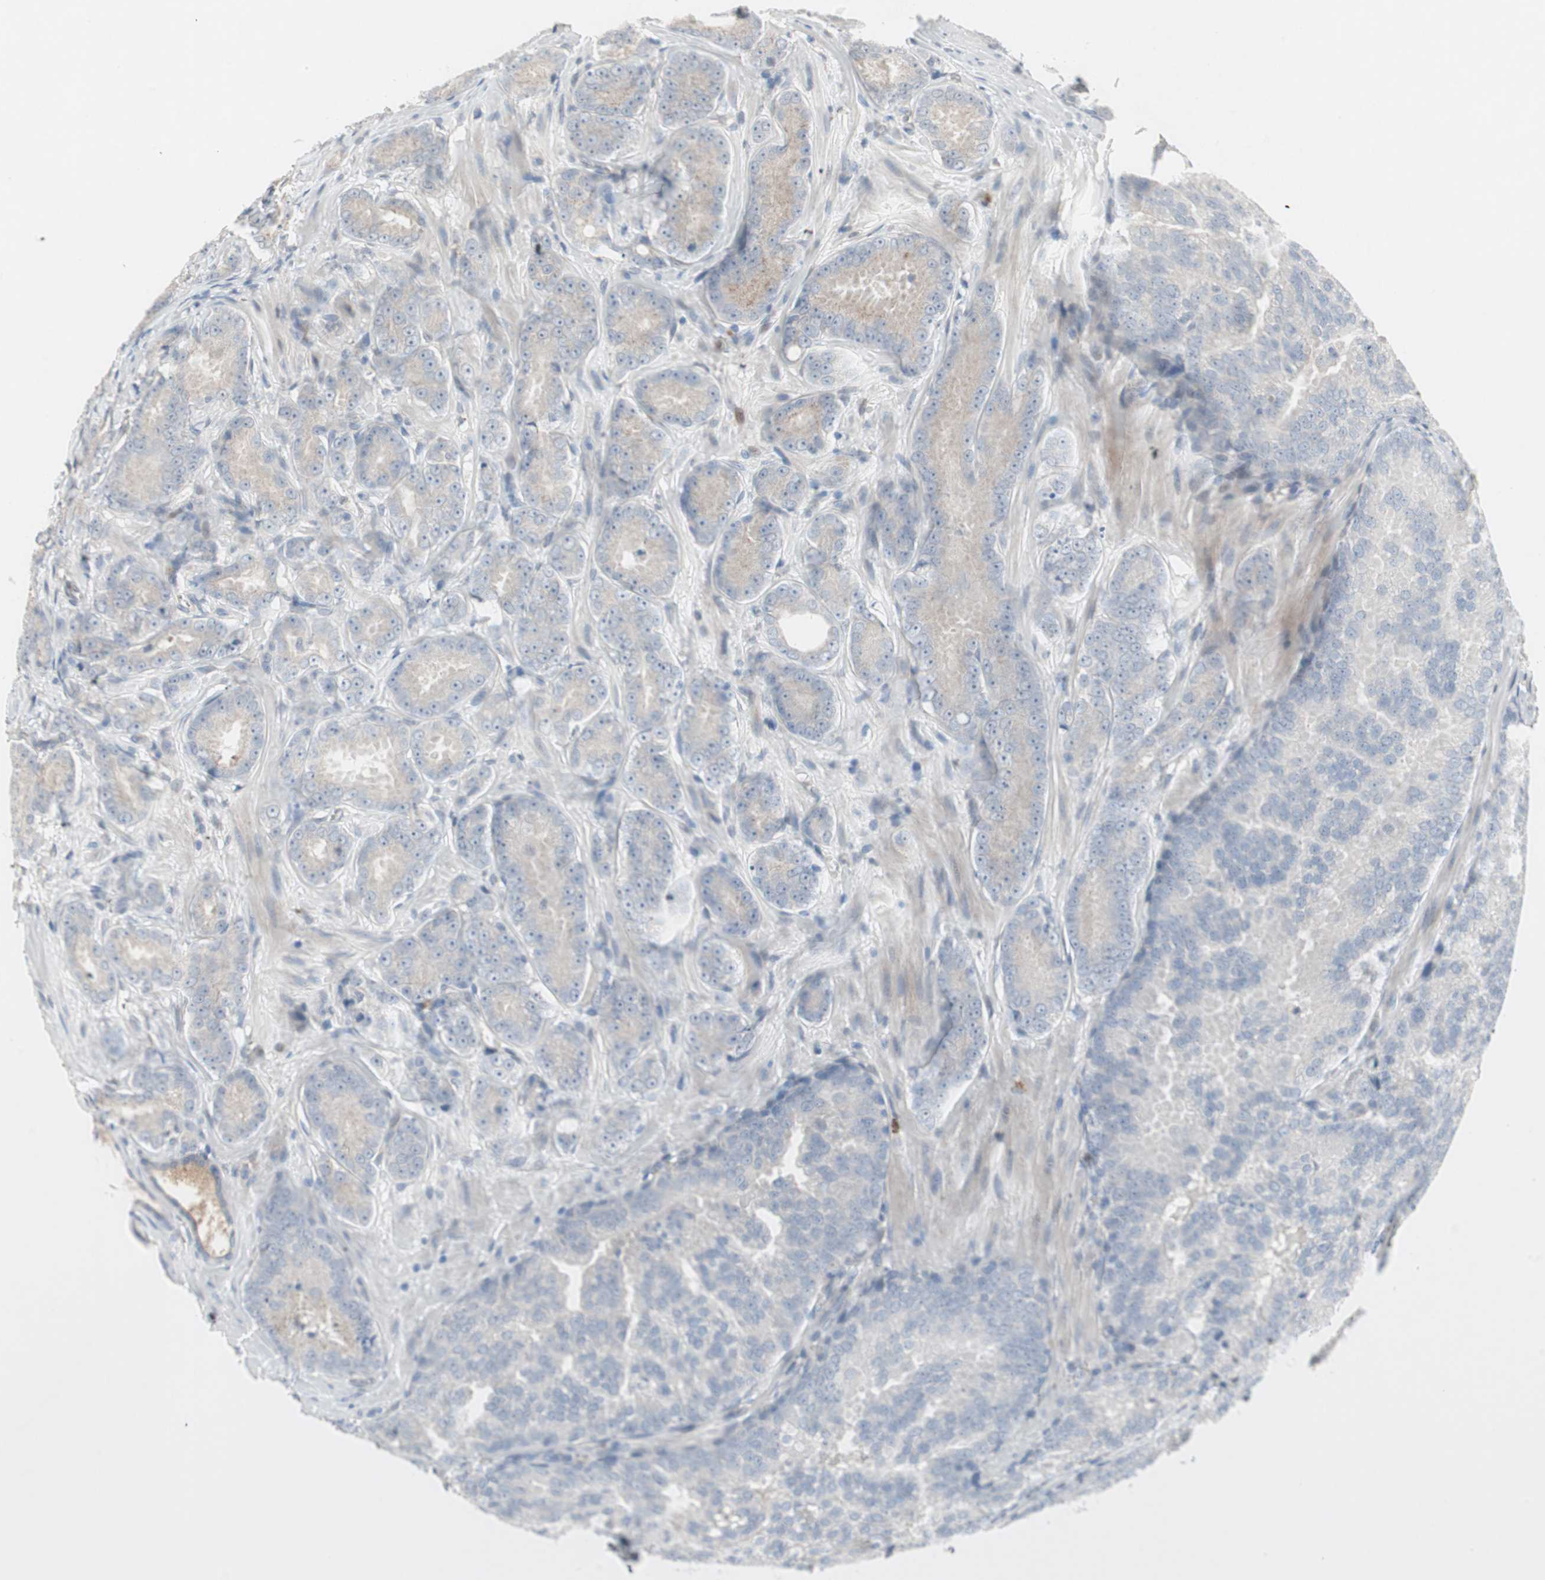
{"staining": {"intensity": "weak", "quantity": "25%-75%", "location": "cytoplasmic/membranous"}, "tissue": "prostate cancer", "cell_type": "Tumor cells", "image_type": "cancer", "snomed": [{"axis": "morphology", "description": "Adenocarcinoma, High grade"}, {"axis": "topography", "description": "Prostate"}], "caption": "Human prostate cancer (high-grade adenocarcinoma) stained with a brown dye exhibits weak cytoplasmic/membranous positive staining in approximately 25%-75% of tumor cells.", "gene": "CAND2", "patient": {"sex": "male", "age": 64}}